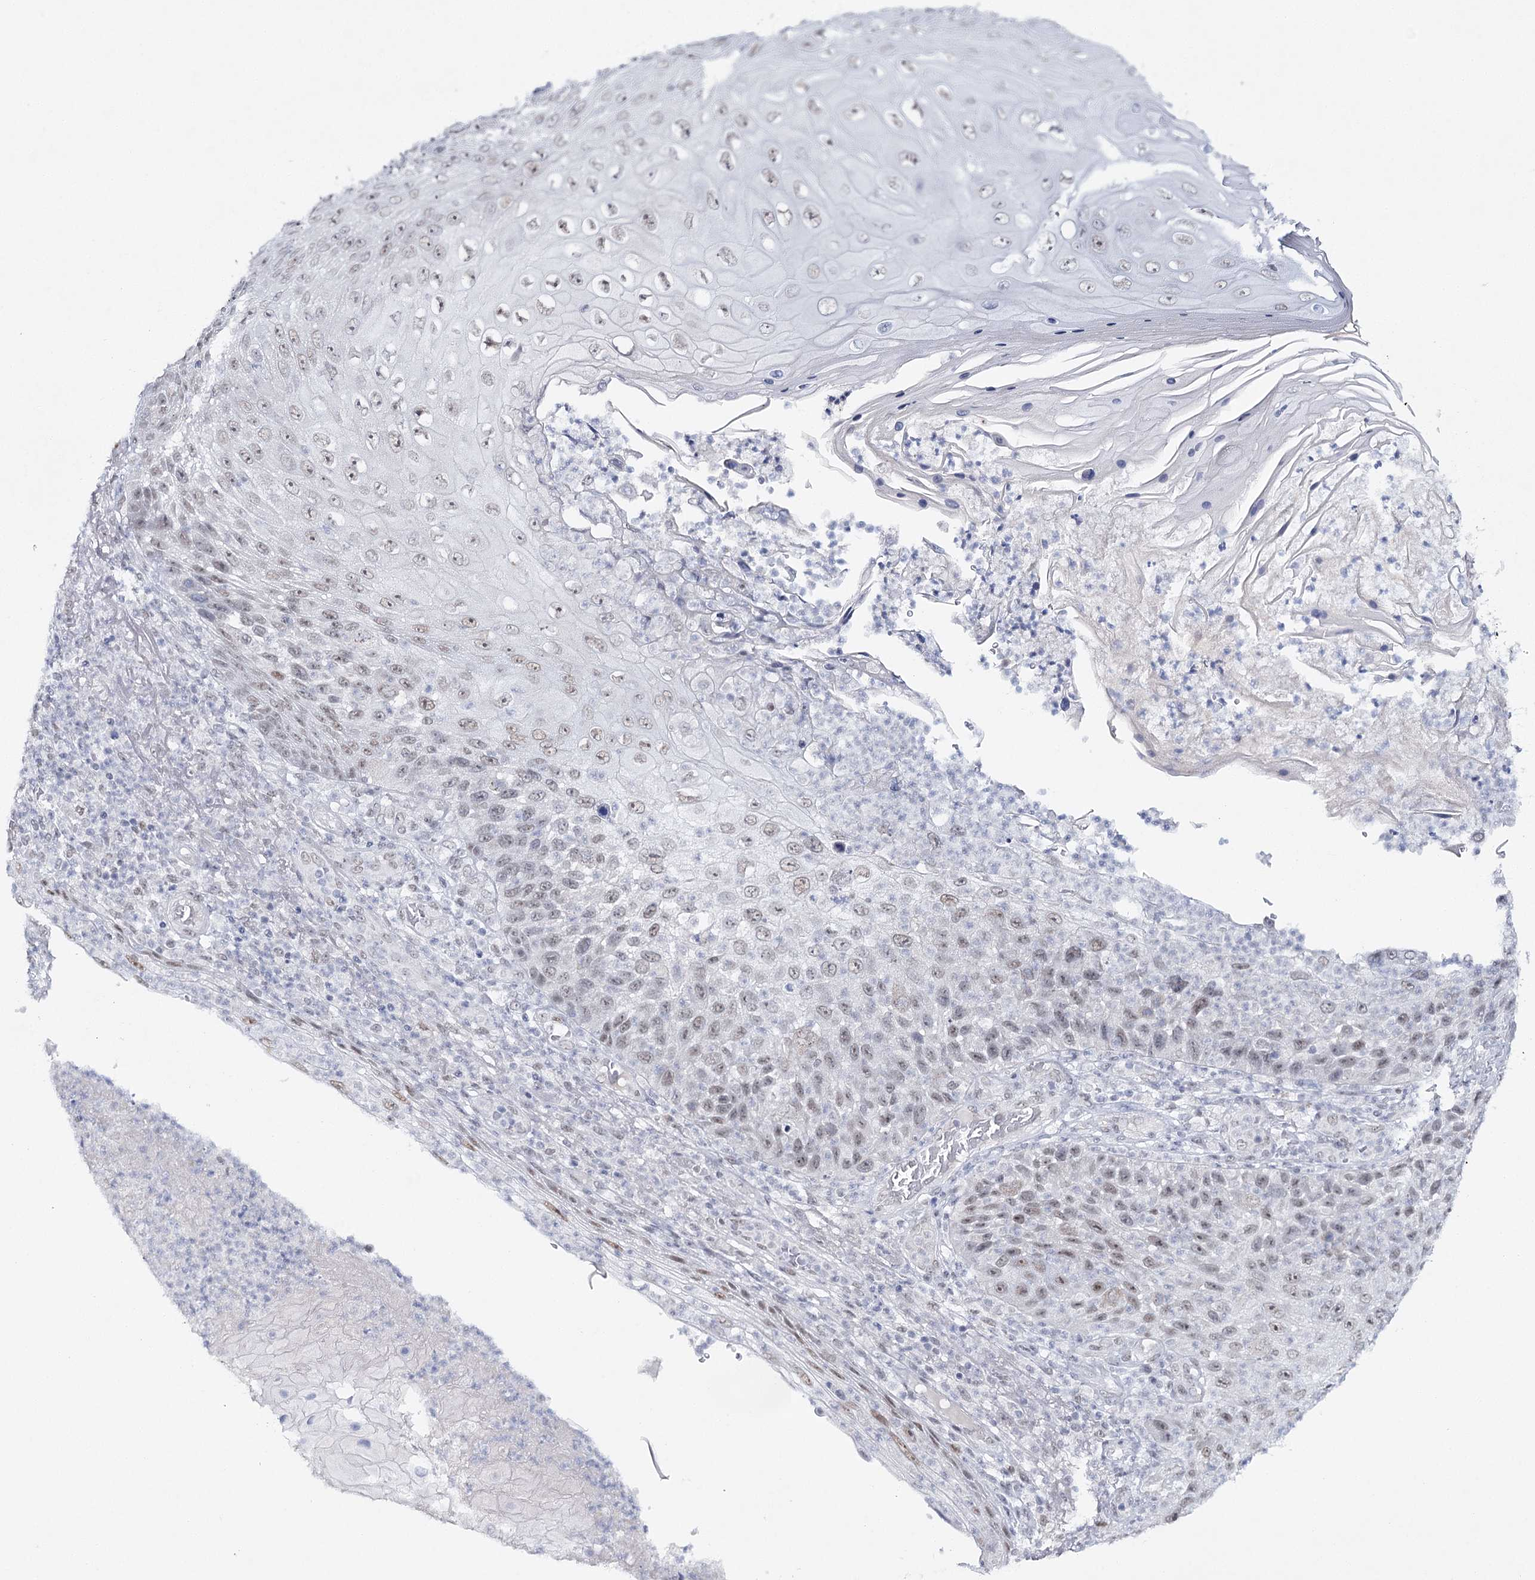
{"staining": {"intensity": "weak", "quantity": ">75%", "location": "nuclear"}, "tissue": "skin cancer", "cell_type": "Tumor cells", "image_type": "cancer", "snomed": [{"axis": "morphology", "description": "Squamous cell carcinoma, NOS"}, {"axis": "topography", "description": "Skin"}], "caption": "About >75% of tumor cells in skin cancer (squamous cell carcinoma) reveal weak nuclear protein staining as visualized by brown immunohistochemical staining.", "gene": "ZC3H8", "patient": {"sex": "female", "age": 88}}